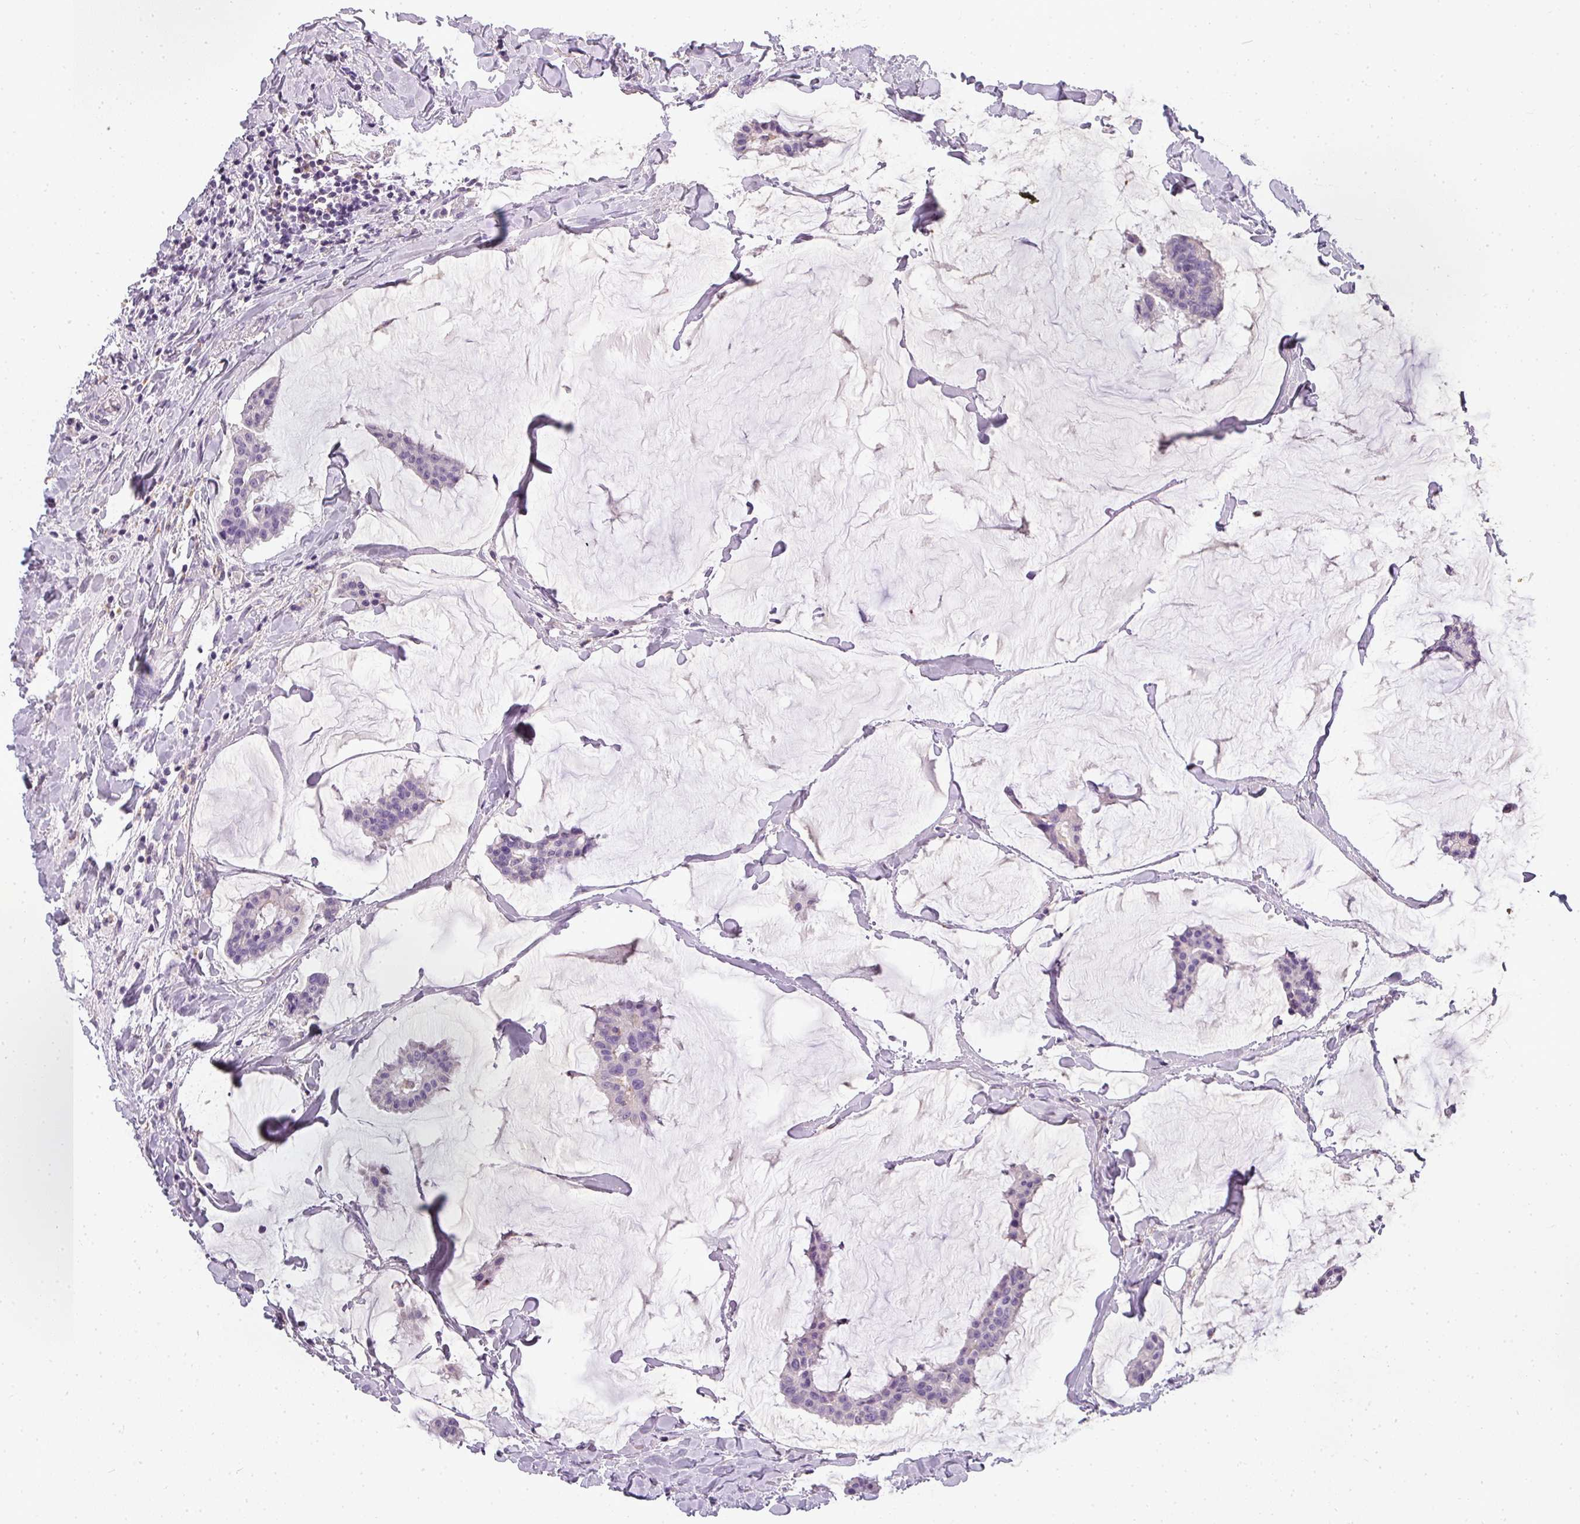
{"staining": {"intensity": "negative", "quantity": "none", "location": "none"}, "tissue": "breast cancer", "cell_type": "Tumor cells", "image_type": "cancer", "snomed": [{"axis": "morphology", "description": "Duct carcinoma"}, {"axis": "topography", "description": "Breast"}], "caption": "Immunohistochemical staining of invasive ductal carcinoma (breast) demonstrates no significant expression in tumor cells. Nuclei are stained in blue.", "gene": "ATP6V1D", "patient": {"sex": "female", "age": 93}}